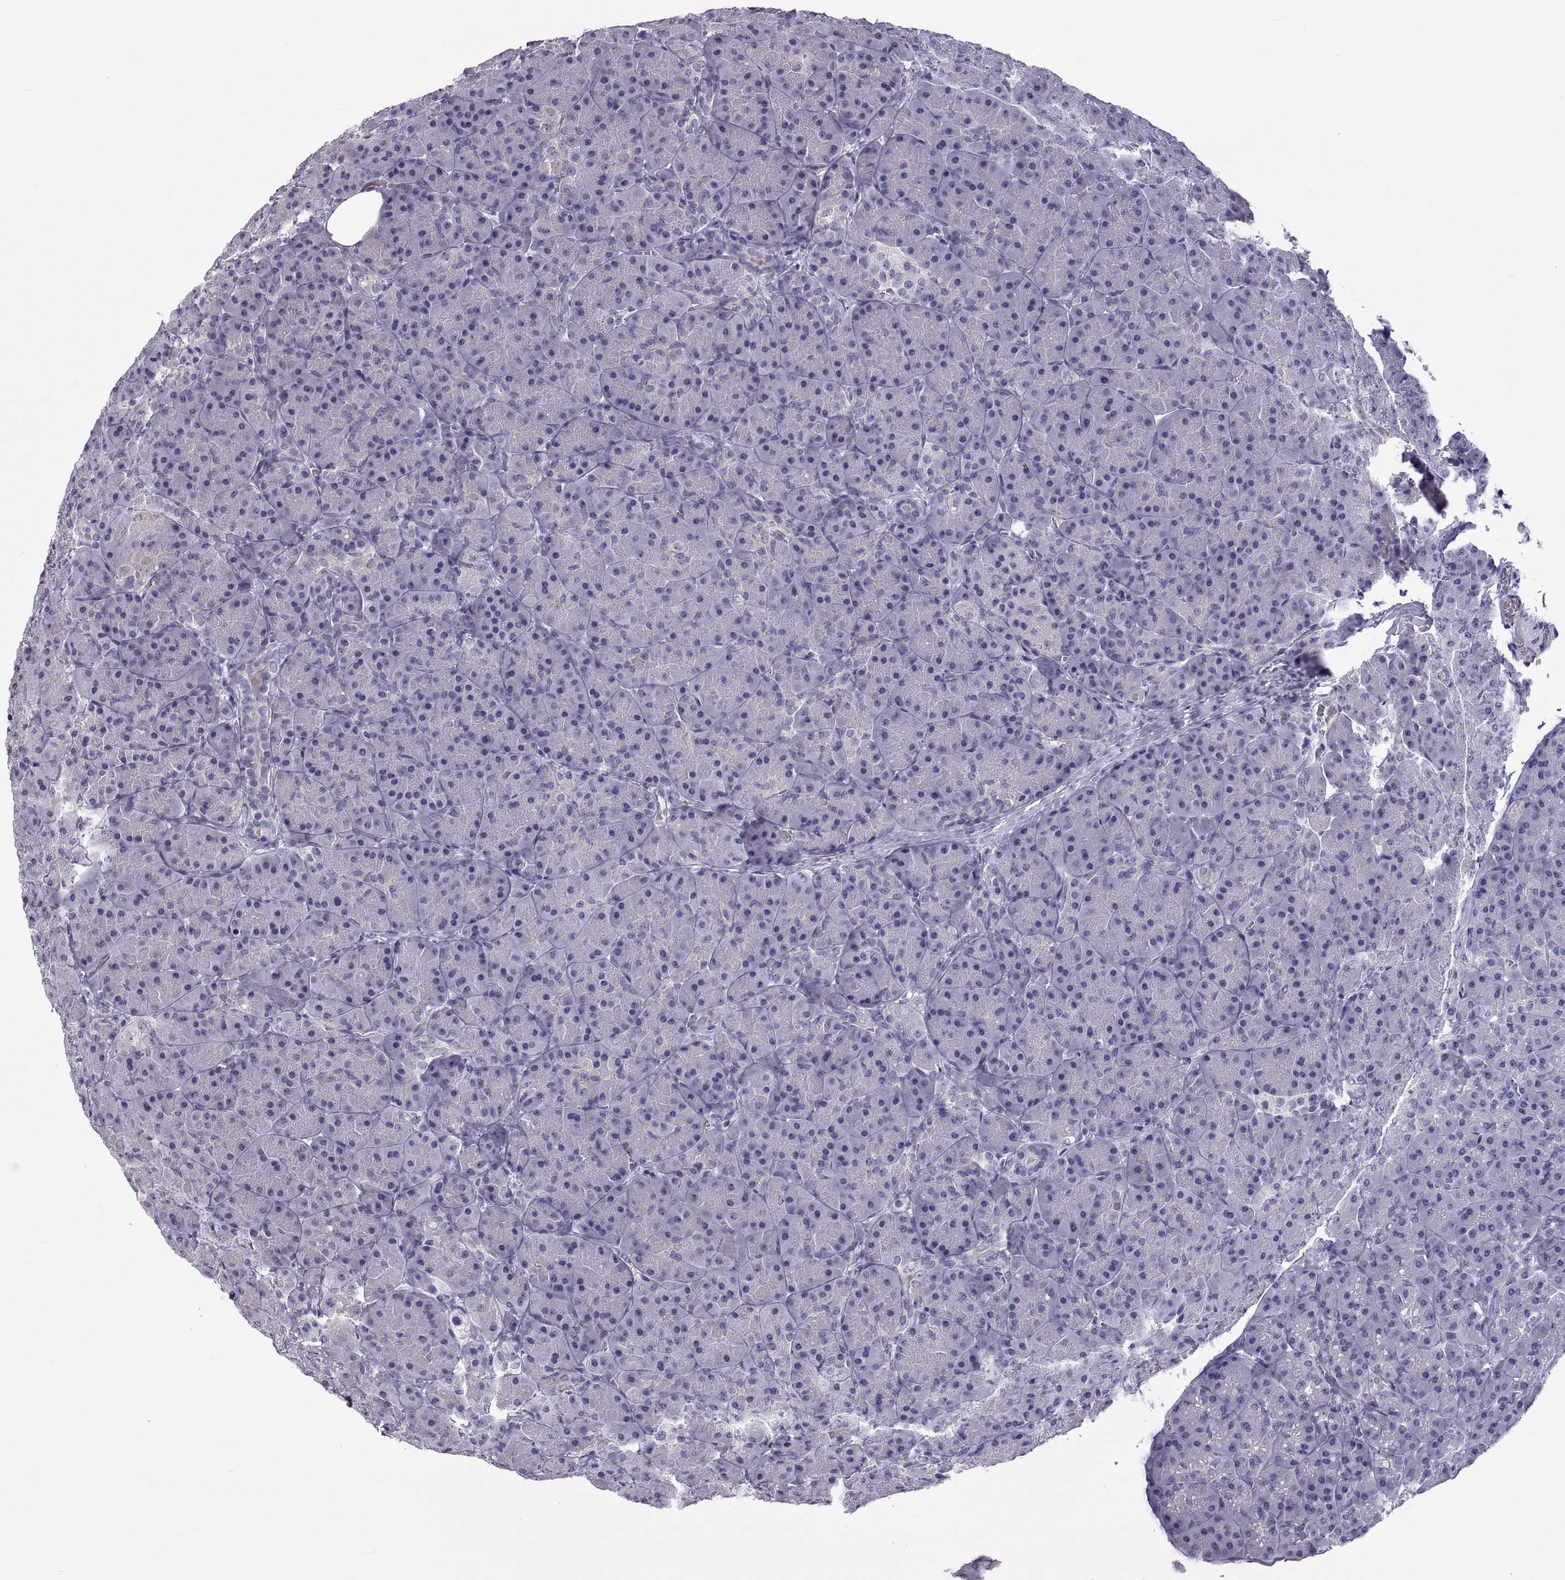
{"staining": {"intensity": "negative", "quantity": "none", "location": "none"}, "tissue": "pancreas", "cell_type": "Exocrine glandular cells", "image_type": "normal", "snomed": [{"axis": "morphology", "description": "Normal tissue, NOS"}, {"axis": "topography", "description": "Pancreas"}], "caption": "The photomicrograph reveals no significant staining in exocrine glandular cells of pancreas.", "gene": "VSX2", "patient": {"sex": "male", "age": 57}}